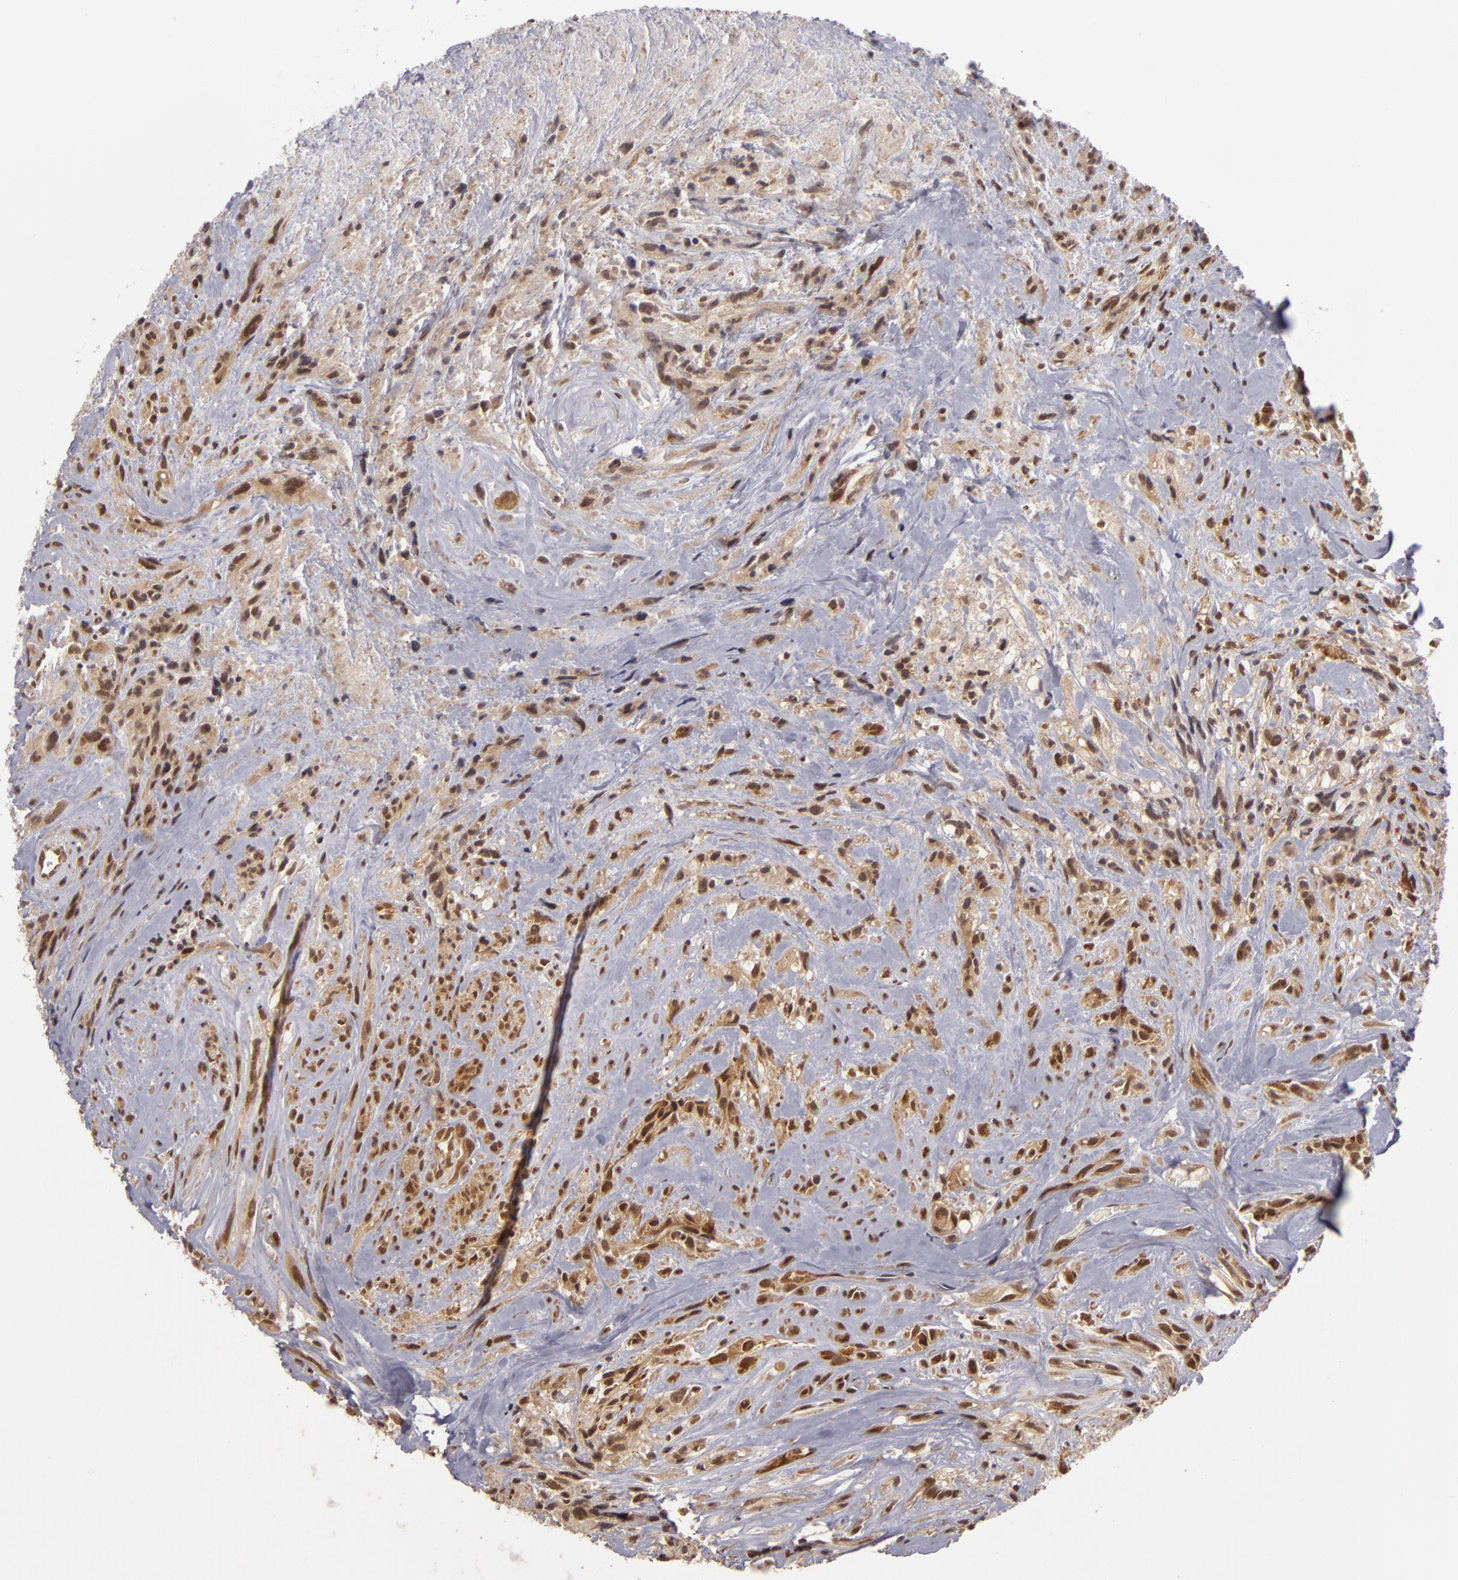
{"staining": {"intensity": "weak", "quantity": "<25%", "location": "nuclear"}, "tissue": "glioma", "cell_type": "Tumor cells", "image_type": "cancer", "snomed": [{"axis": "morphology", "description": "Glioma, malignant, High grade"}, {"axis": "topography", "description": "Brain"}], "caption": "The histopathology image displays no staining of tumor cells in malignant glioma (high-grade). (DAB (3,3'-diaminobenzidine) IHC visualized using brightfield microscopy, high magnification).", "gene": "ZNF133", "patient": {"sex": "male", "age": 48}}